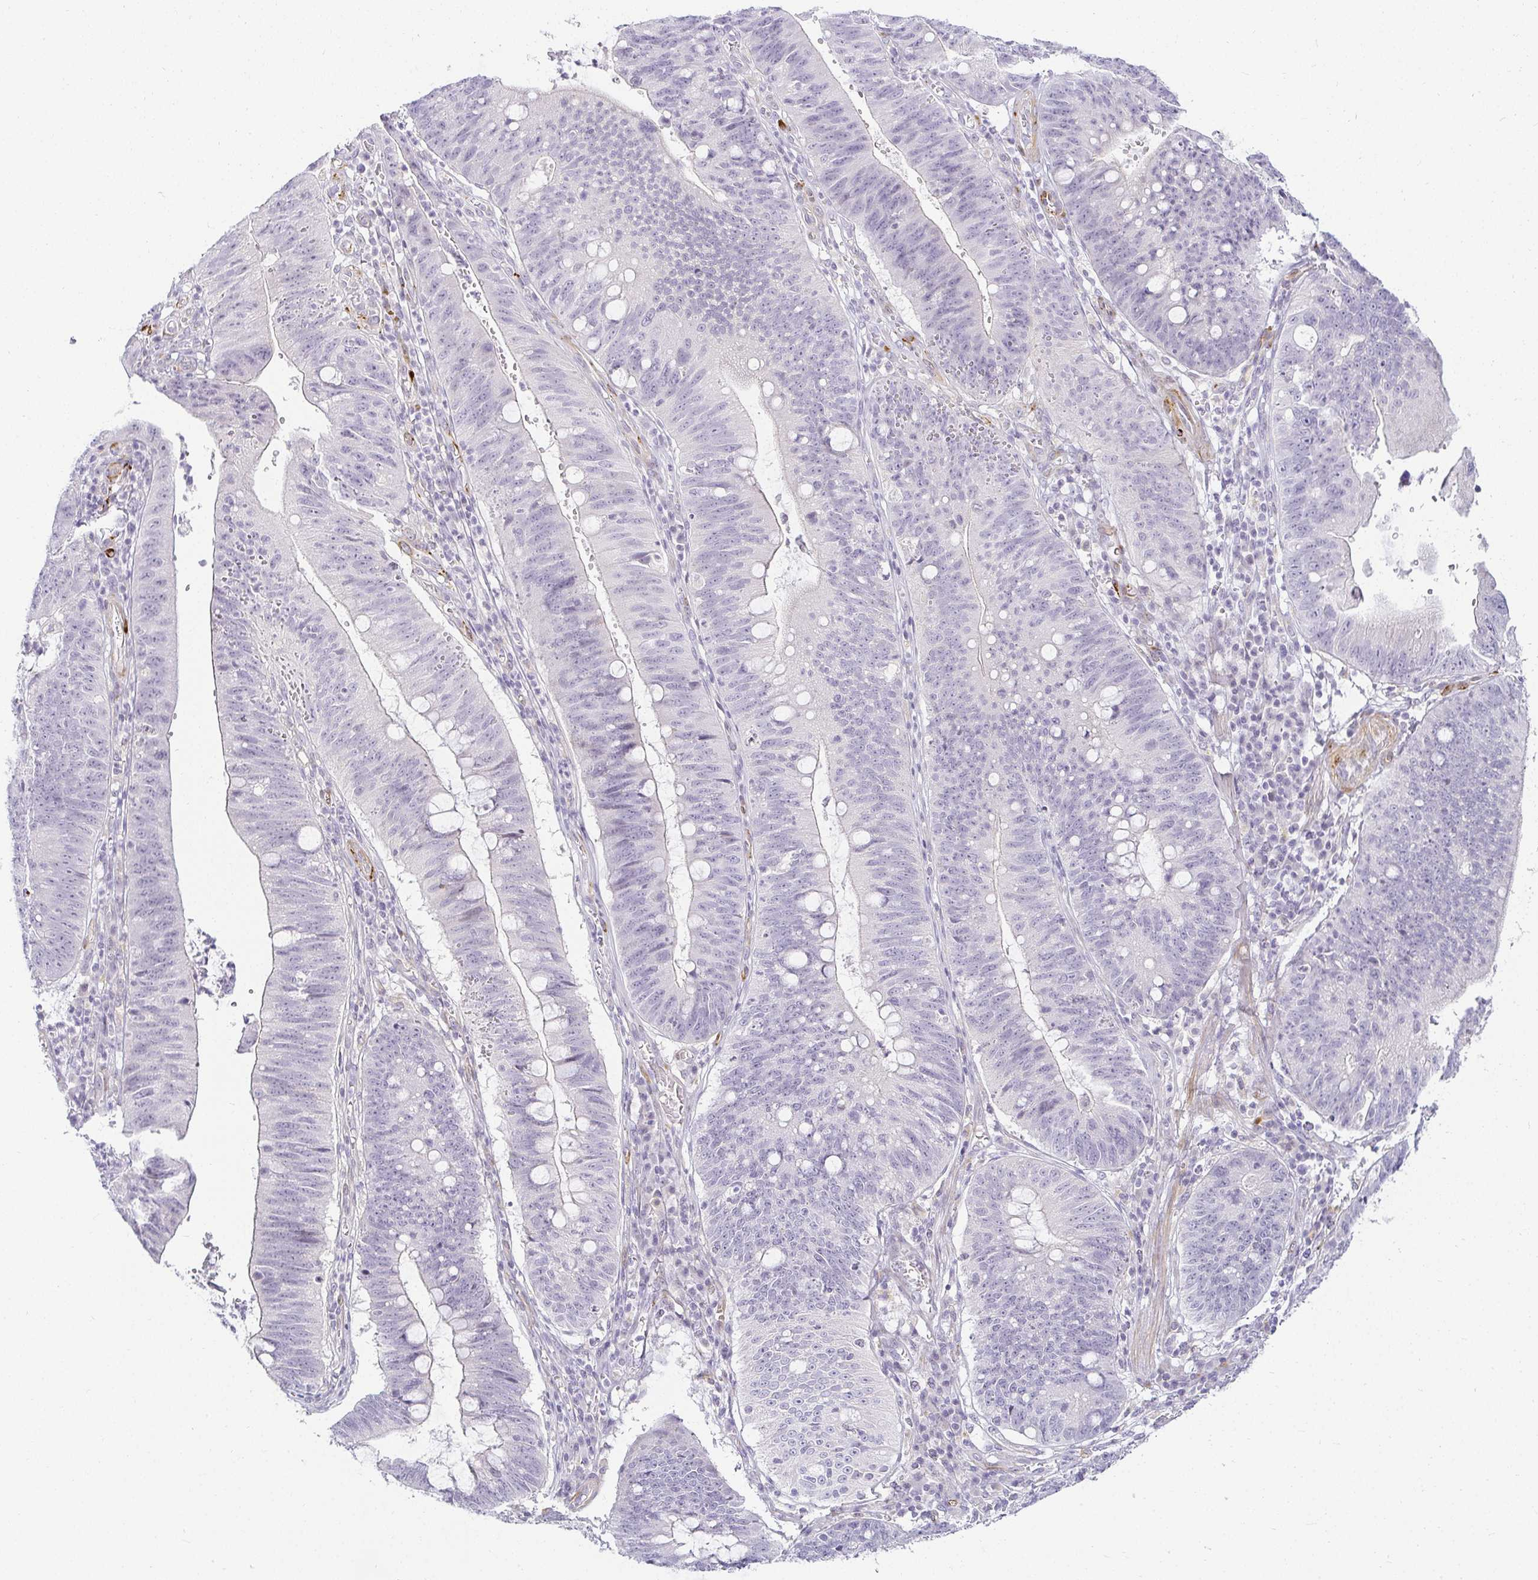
{"staining": {"intensity": "negative", "quantity": "none", "location": "none"}, "tissue": "stomach cancer", "cell_type": "Tumor cells", "image_type": "cancer", "snomed": [{"axis": "morphology", "description": "Adenocarcinoma, NOS"}, {"axis": "topography", "description": "Stomach"}], "caption": "The micrograph reveals no significant staining in tumor cells of stomach cancer (adenocarcinoma). (DAB (3,3'-diaminobenzidine) immunohistochemistry (IHC) visualized using brightfield microscopy, high magnification).", "gene": "ACAN", "patient": {"sex": "male", "age": 59}}